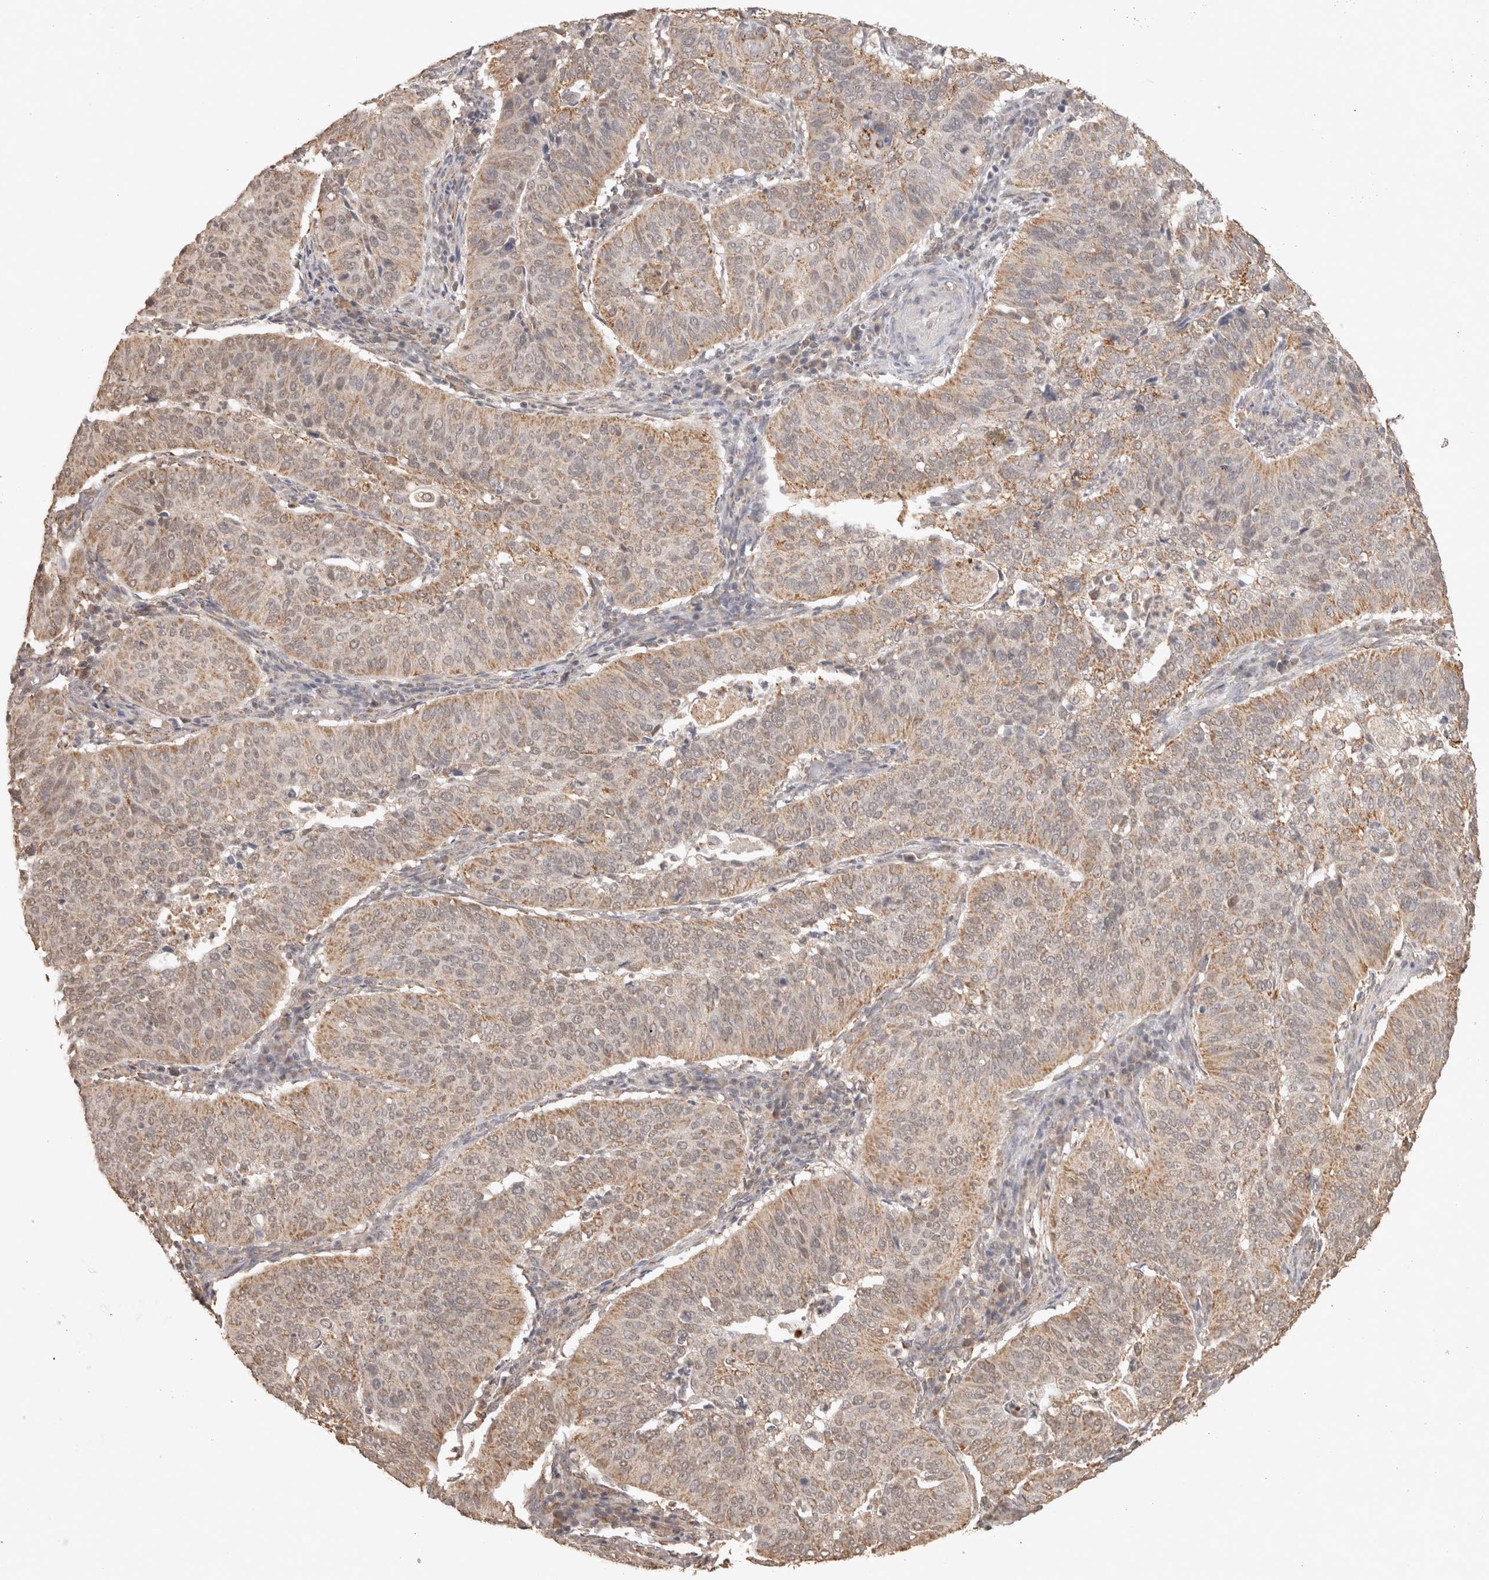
{"staining": {"intensity": "weak", "quantity": ">75%", "location": "cytoplasmic/membranous"}, "tissue": "cervical cancer", "cell_type": "Tumor cells", "image_type": "cancer", "snomed": [{"axis": "morphology", "description": "Normal tissue, NOS"}, {"axis": "morphology", "description": "Squamous cell carcinoma, NOS"}, {"axis": "topography", "description": "Cervix"}], "caption": "Approximately >75% of tumor cells in human cervical cancer display weak cytoplasmic/membranous protein positivity as visualized by brown immunohistochemical staining.", "gene": "BNIP3L", "patient": {"sex": "female", "age": 39}}